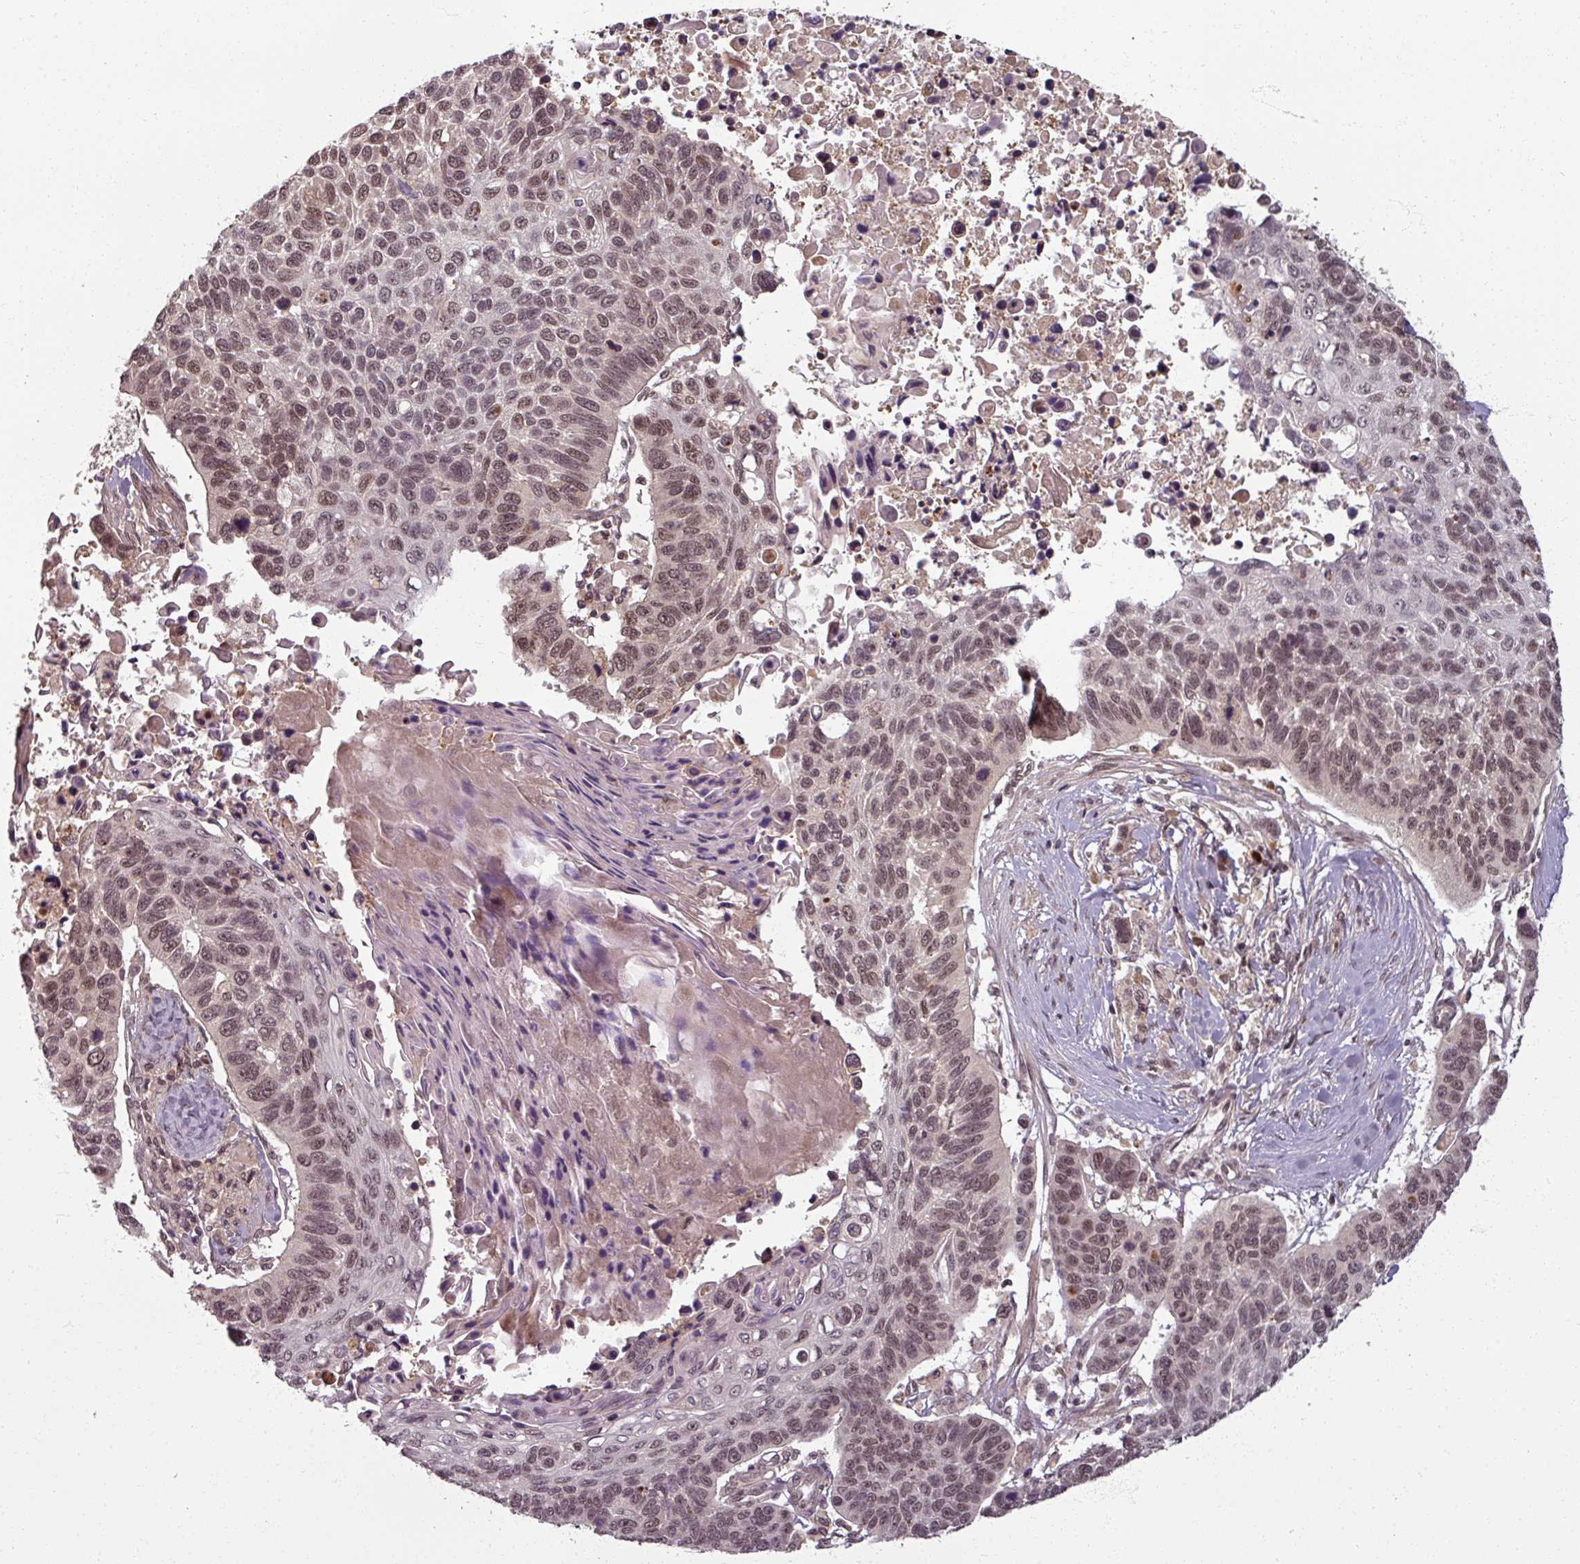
{"staining": {"intensity": "moderate", "quantity": ">75%", "location": "nuclear"}, "tissue": "lung cancer", "cell_type": "Tumor cells", "image_type": "cancer", "snomed": [{"axis": "morphology", "description": "Squamous cell carcinoma, NOS"}, {"axis": "topography", "description": "Lung"}], "caption": "This micrograph shows immunohistochemistry (IHC) staining of human lung squamous cell carcinoma, with medium moderate nuclear staining in about >75% of tumor cells.", "gene": "POLR2G", "patient": {"sex": "male", "age": 62}}